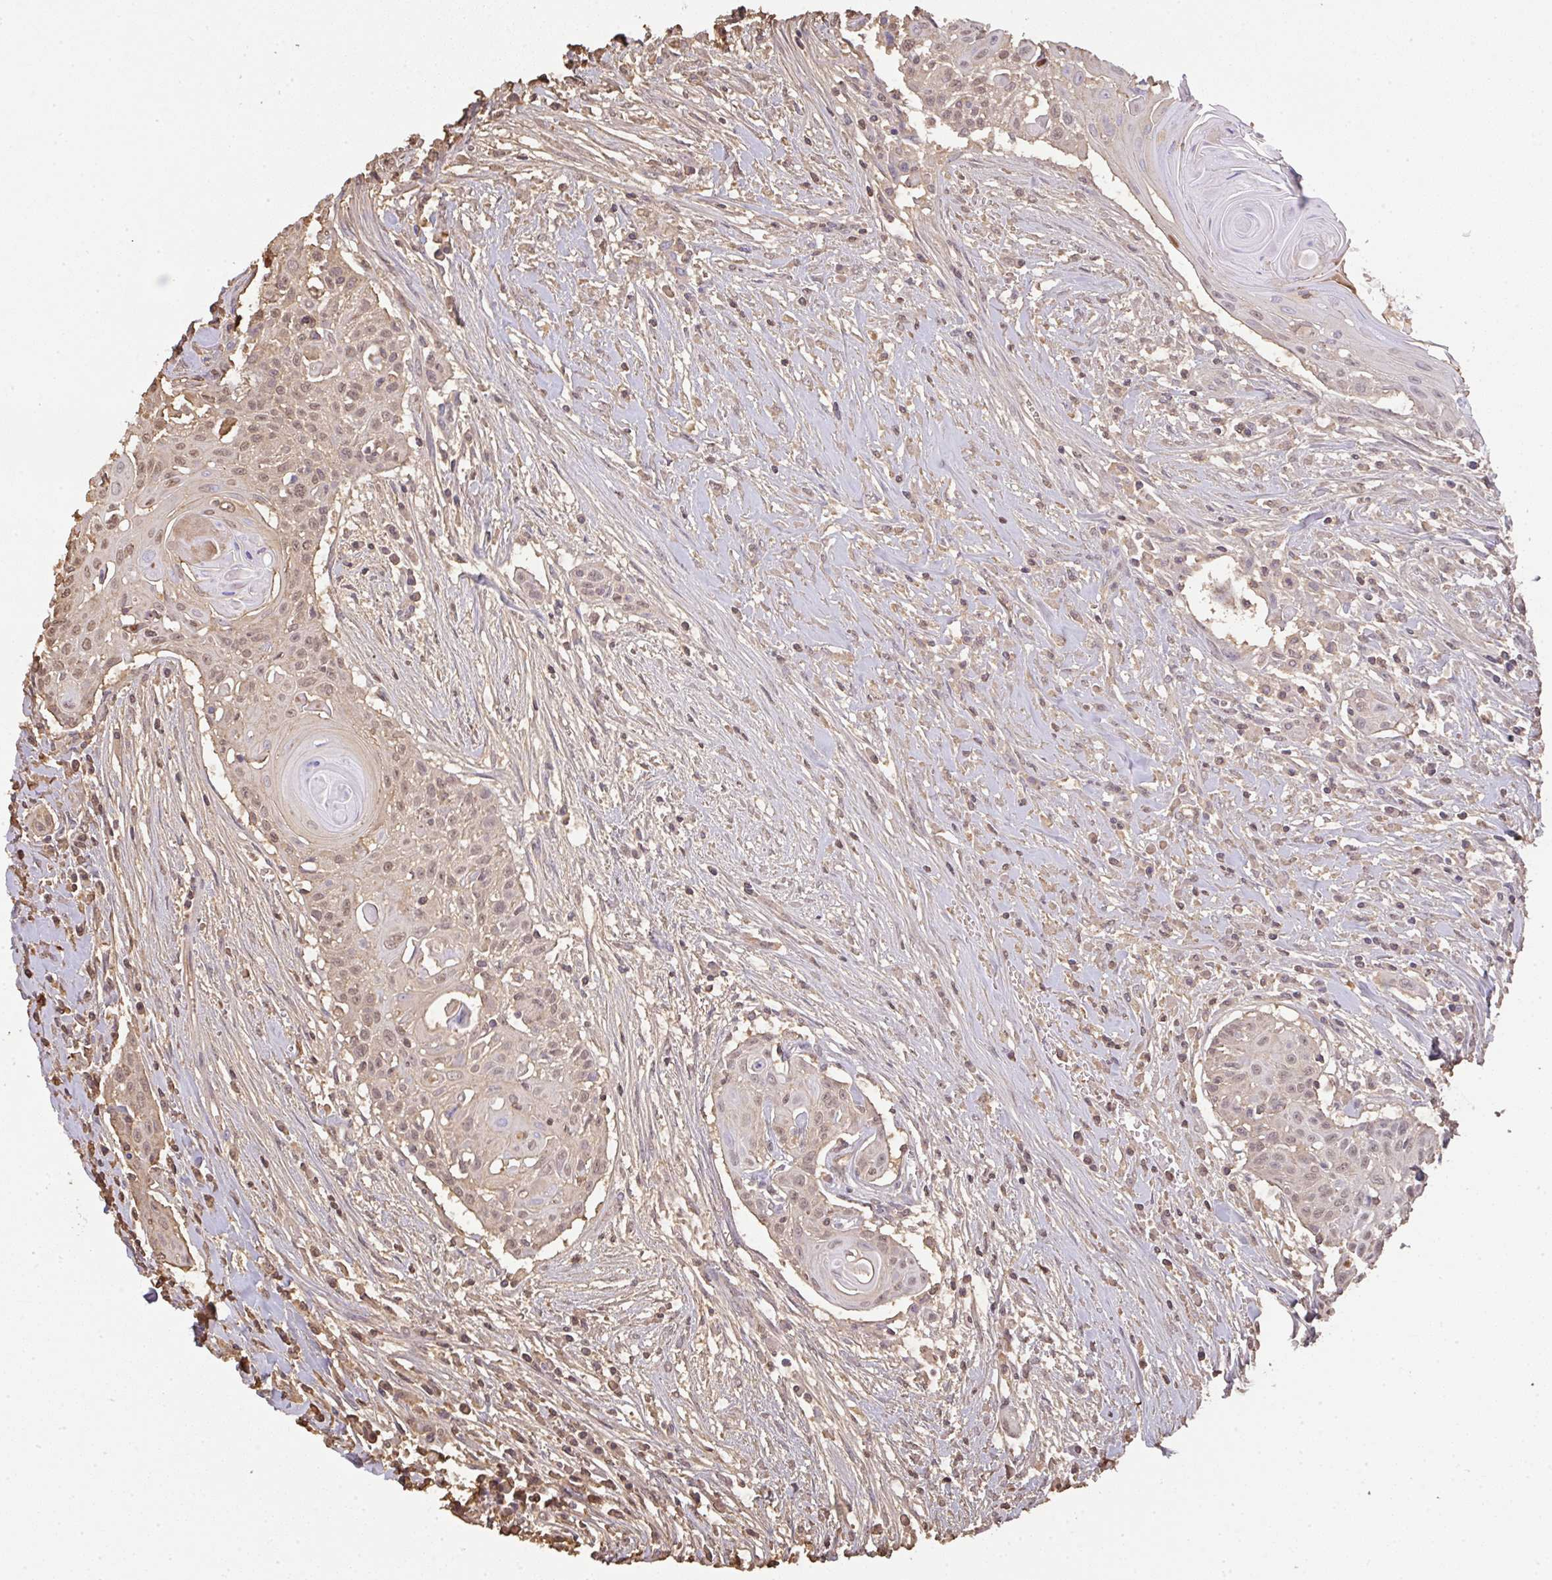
{"staining": {"intensity": "weak", "quantity": "25%-75%", "location": "nuclear"}, "tissue": "head and neck cancer", "cell_type": "Tumor cells", "image_type": "cancer", "snomed": [{"axis": "morphology", "description": "Squamous cell carcinoma, NOS"}, {"axis": "topography", "description": "Lymph node"}, {"axis": "topography", "description": "Salivary gland"}, {"axis": "topography", "description": "Head-Neck"}], "caption": "Head and neck squamous cell carcinoma stained for a protein (brown) displays weak nuclear positive staining in approximately 25%-75% of tumor cells.", "gene": "SMYD5", "patient": {"sex": "female", "age": 74}}